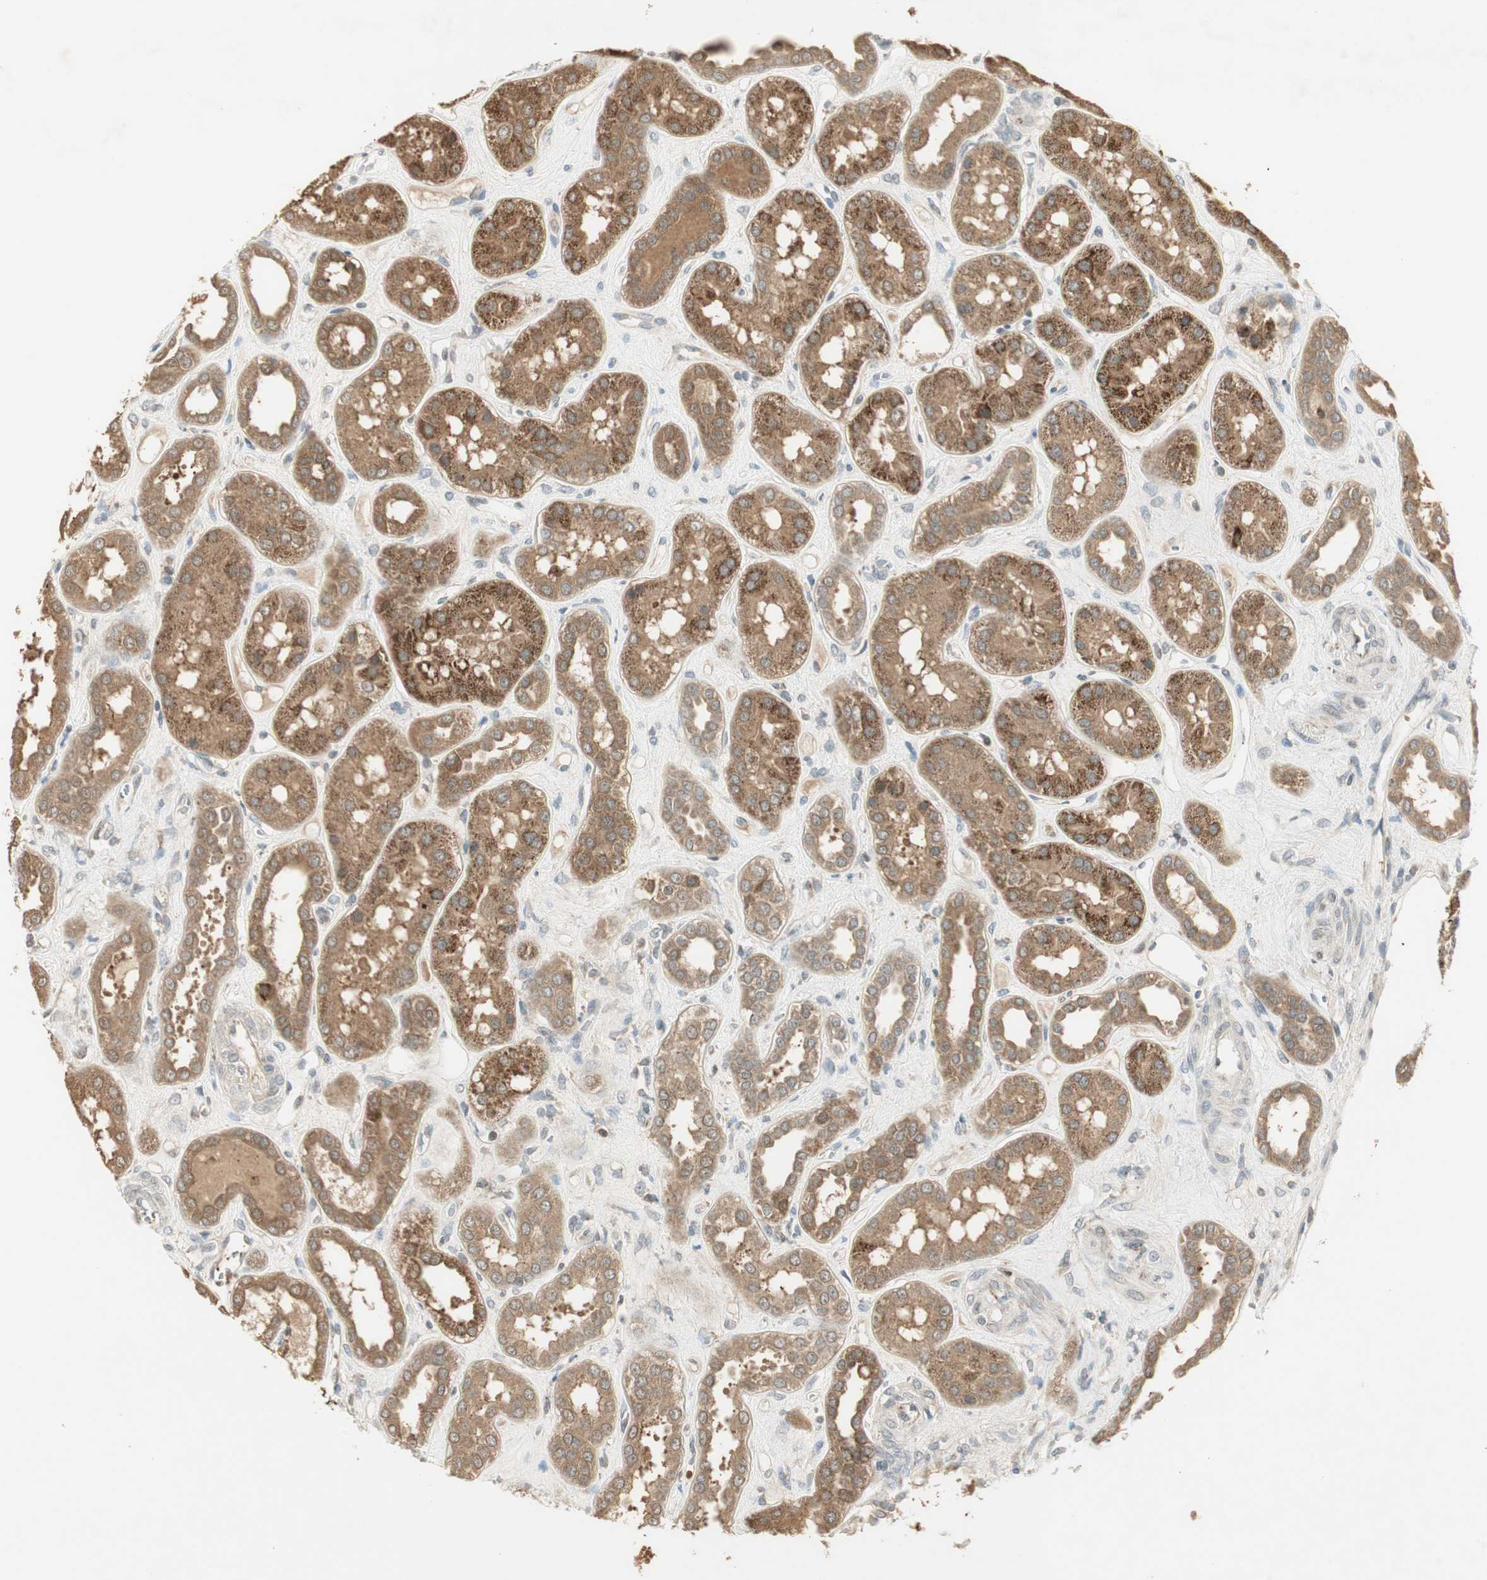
{"staining": {"intensity": "weak", "quantity": "<25%", "location": "cytoplasmic/membranous"}, "tissue": "kidney", "cell_type": "Cells in glomeruli", "image_type": "normal", "snomed": [{"axis": "morphology", "description": "Normal tissue, NOS"}, {"axis": "topography", "description": "Kidney"}], "caption": "A histopathology image of kidney stained for a protein reveals no brown staining in cells in glomeruli. (Brightfield microscopy of DAB (3,3'-diaminobenzidine) immunohistochemistry at high magnification).", "gene": "USP2", "patient": {"sex": "male", "age": 59}}